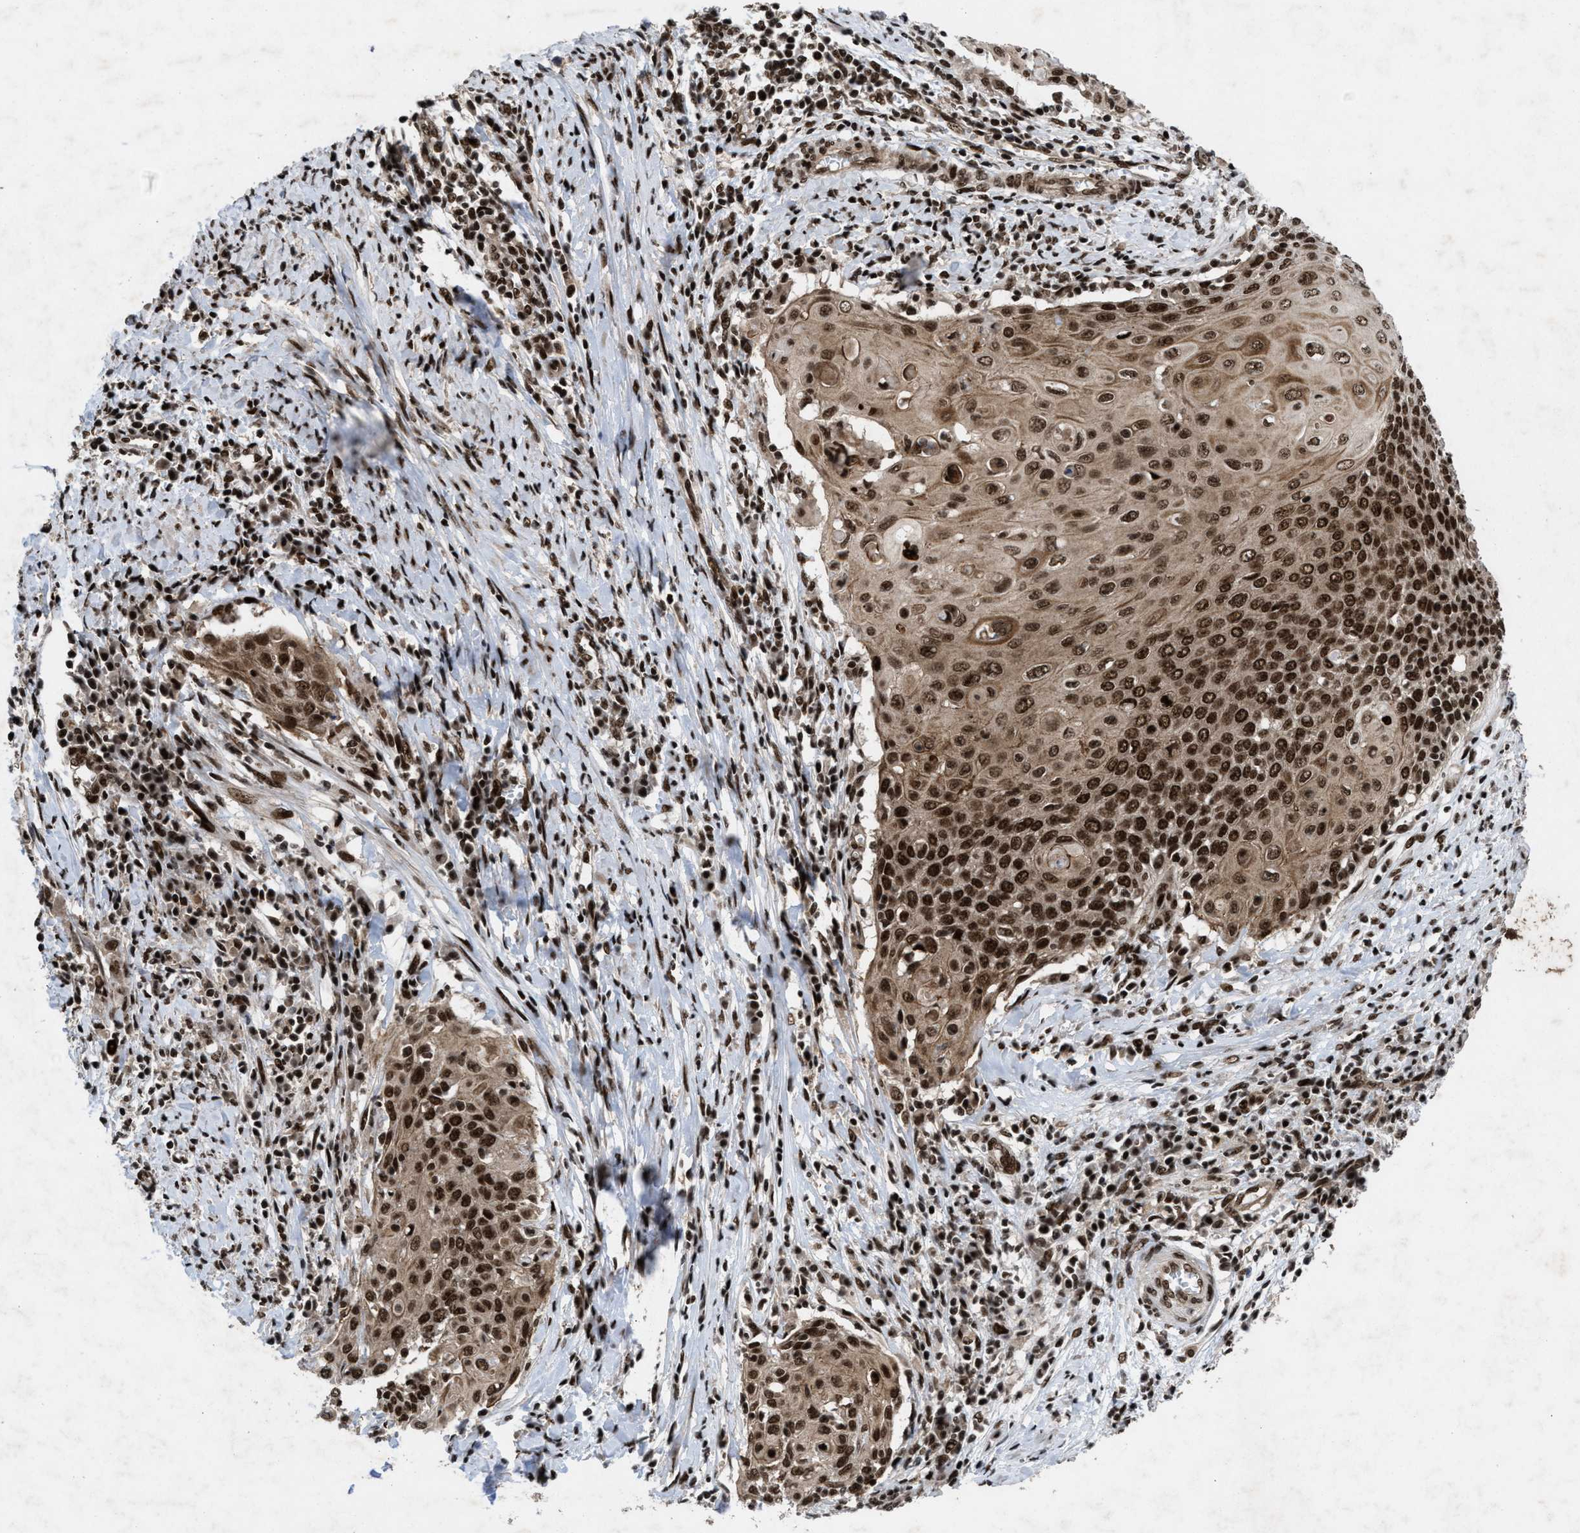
{"staining": {"intensity": "strong", "quantity": ">75%", "location": "cytoplasmic/membranous,nuclear"}, "tissue": "cervical cancer", "cell_type": "Tumor cells", "image_type": "cancer", "snomed": [{"axis": "morphology", "description": "Squamous cell carcinoma, NOS"}, {"axis": "topography", "description": "Cervix"}], "caption": "This photomicrograph reveals immunohistochemistry (IHC) staining of cervical cancer (squamous cell carcinoma), with high strong cytoplasmic/membranous and nuclear staining in about >75% of tumor cells.", "gene": "WIZ", "patient": {"sex": "female", "age": 39}}